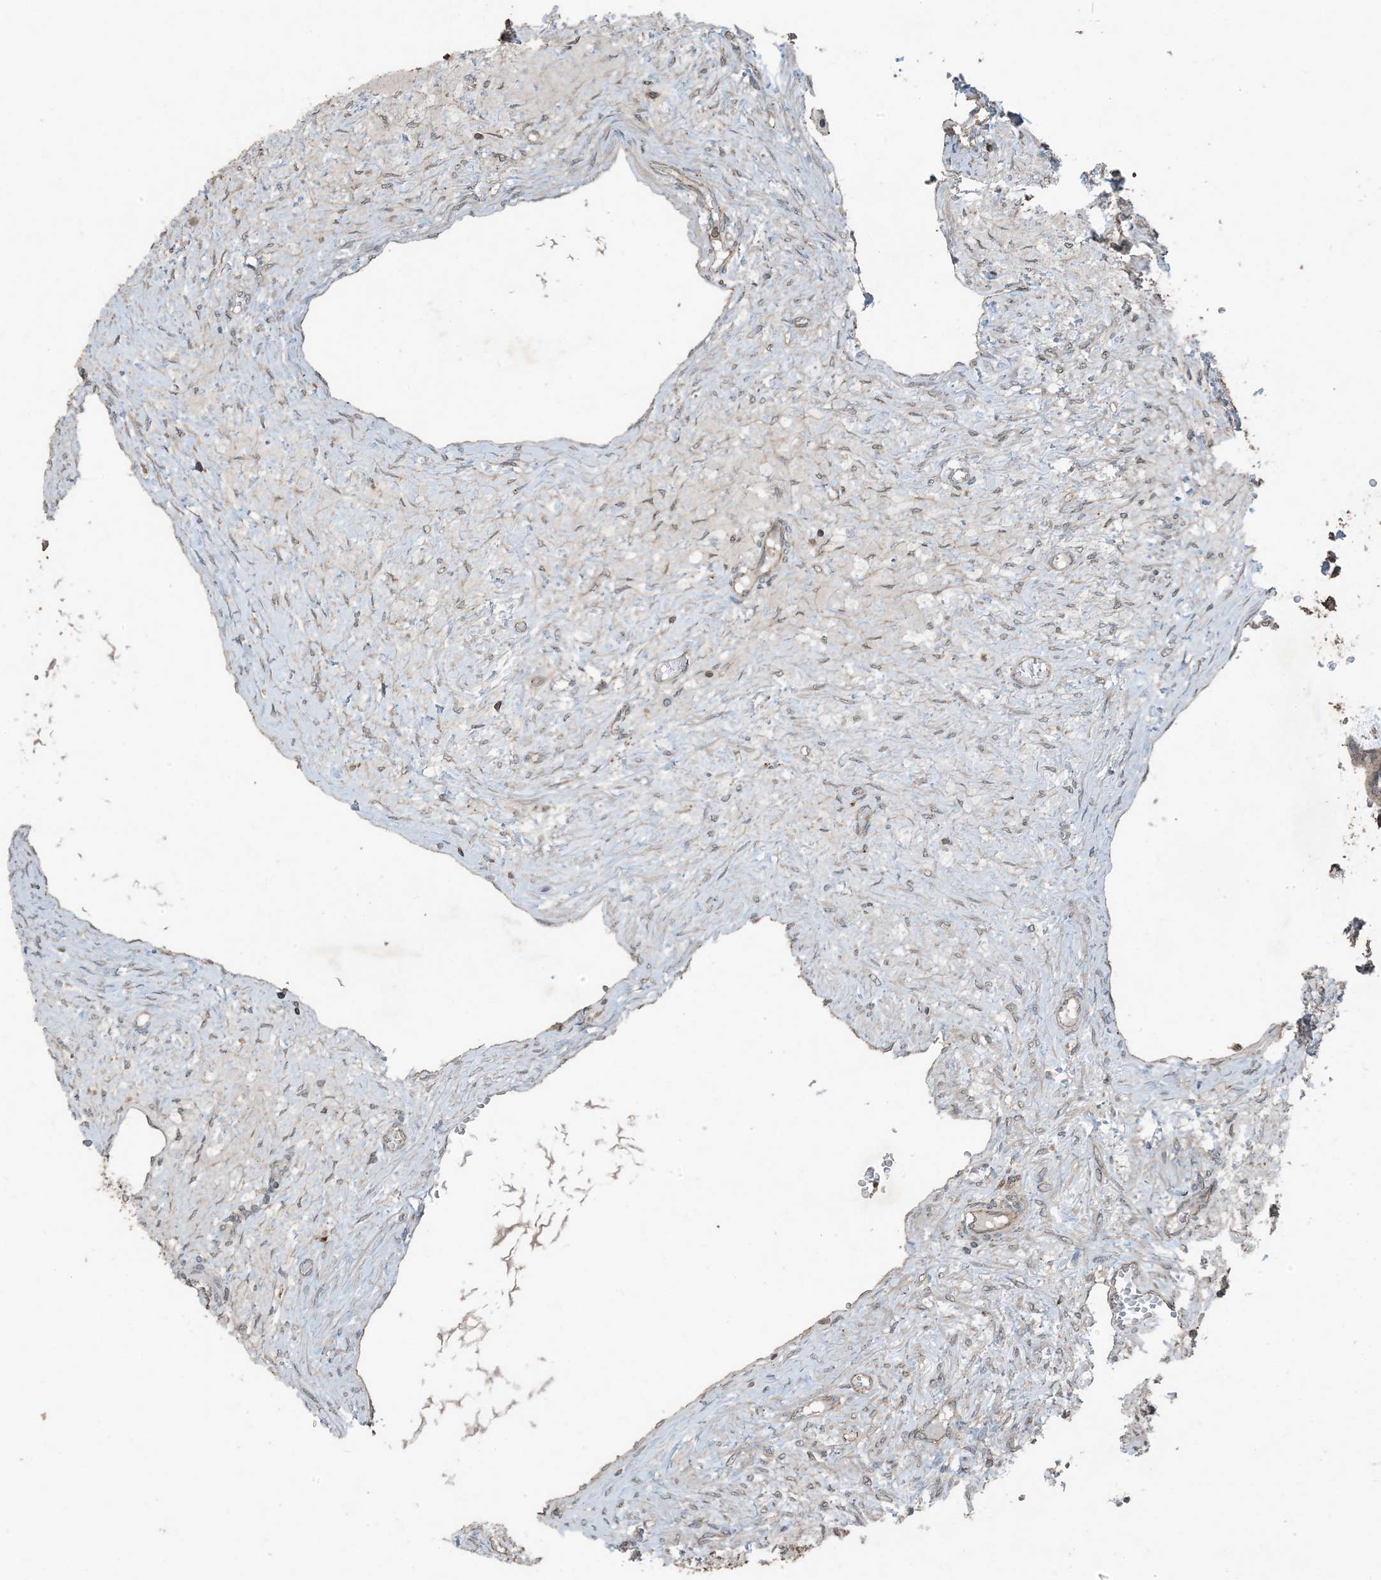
{"staining": {"intensity": "moderate", "quantity": "<25%", "location": "cytoplasmic/membranous,nuclear"}, "tissue": "ovary", "cell_type": "Ovarian stroma cells", "image_type": "normal", "snomed": [{"axis": "morphology", "description": "Normal tissue, NOS"}, {"axis": "topography", "description": "Ovary"}], "caption": "Brown immunohistochemical staining in benign human ovary displays moderate cytoplasmic/membranous,nuclear staining in approximately <25% of ovarian stroma cells. The protein is stained brown, and the nuclei are stained in blue (DAB (3,3'-diaminobenzidine) IHC with brightfield microscopy, high magnification).", "gene": "ZFAND2B", "patient": {"sex": "female", "age": 27}}